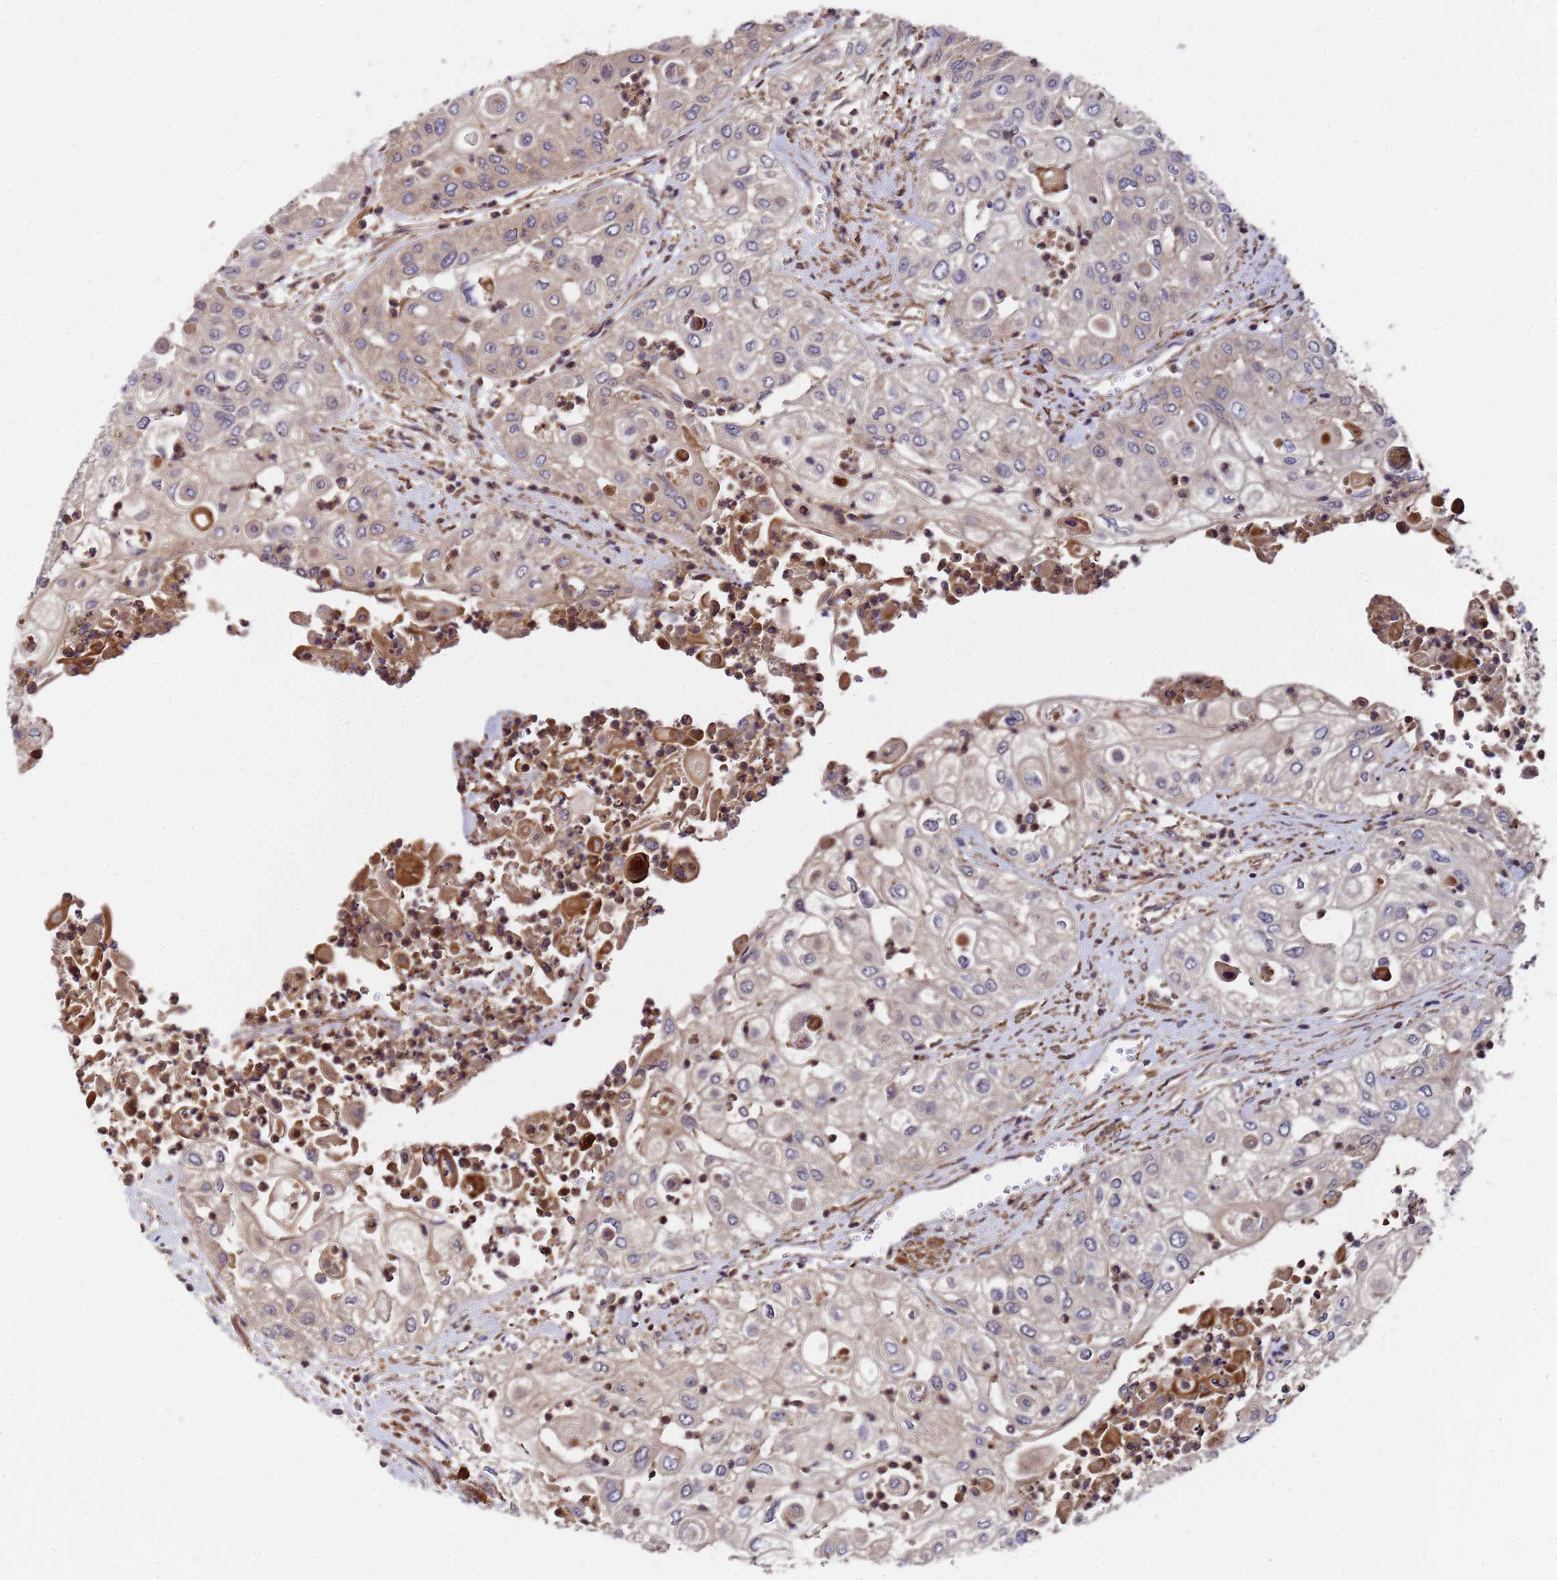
{"staining": {"intensity": "weak", "quantity": "25%-75%", "location": "cytoplasmic/membranous"}, "tissue": "urothelial cancer", "cell_type": "Tumor cells", "image_type": "cancer", "snomed": [{"axis": "morphology", "description": "Urothelial carcinoma, High grade"}, {"axis": "topography", "description": "Urinary bladder"}], "caption": "There is low levels of weak cytoplasmic/membranous positivity in tumor cells of urothelial cancer, as demonstrated by immunohistochemical staining (brown color).", "gene": "GSTCD", "patient": {"sex": "female", "age": 79}}